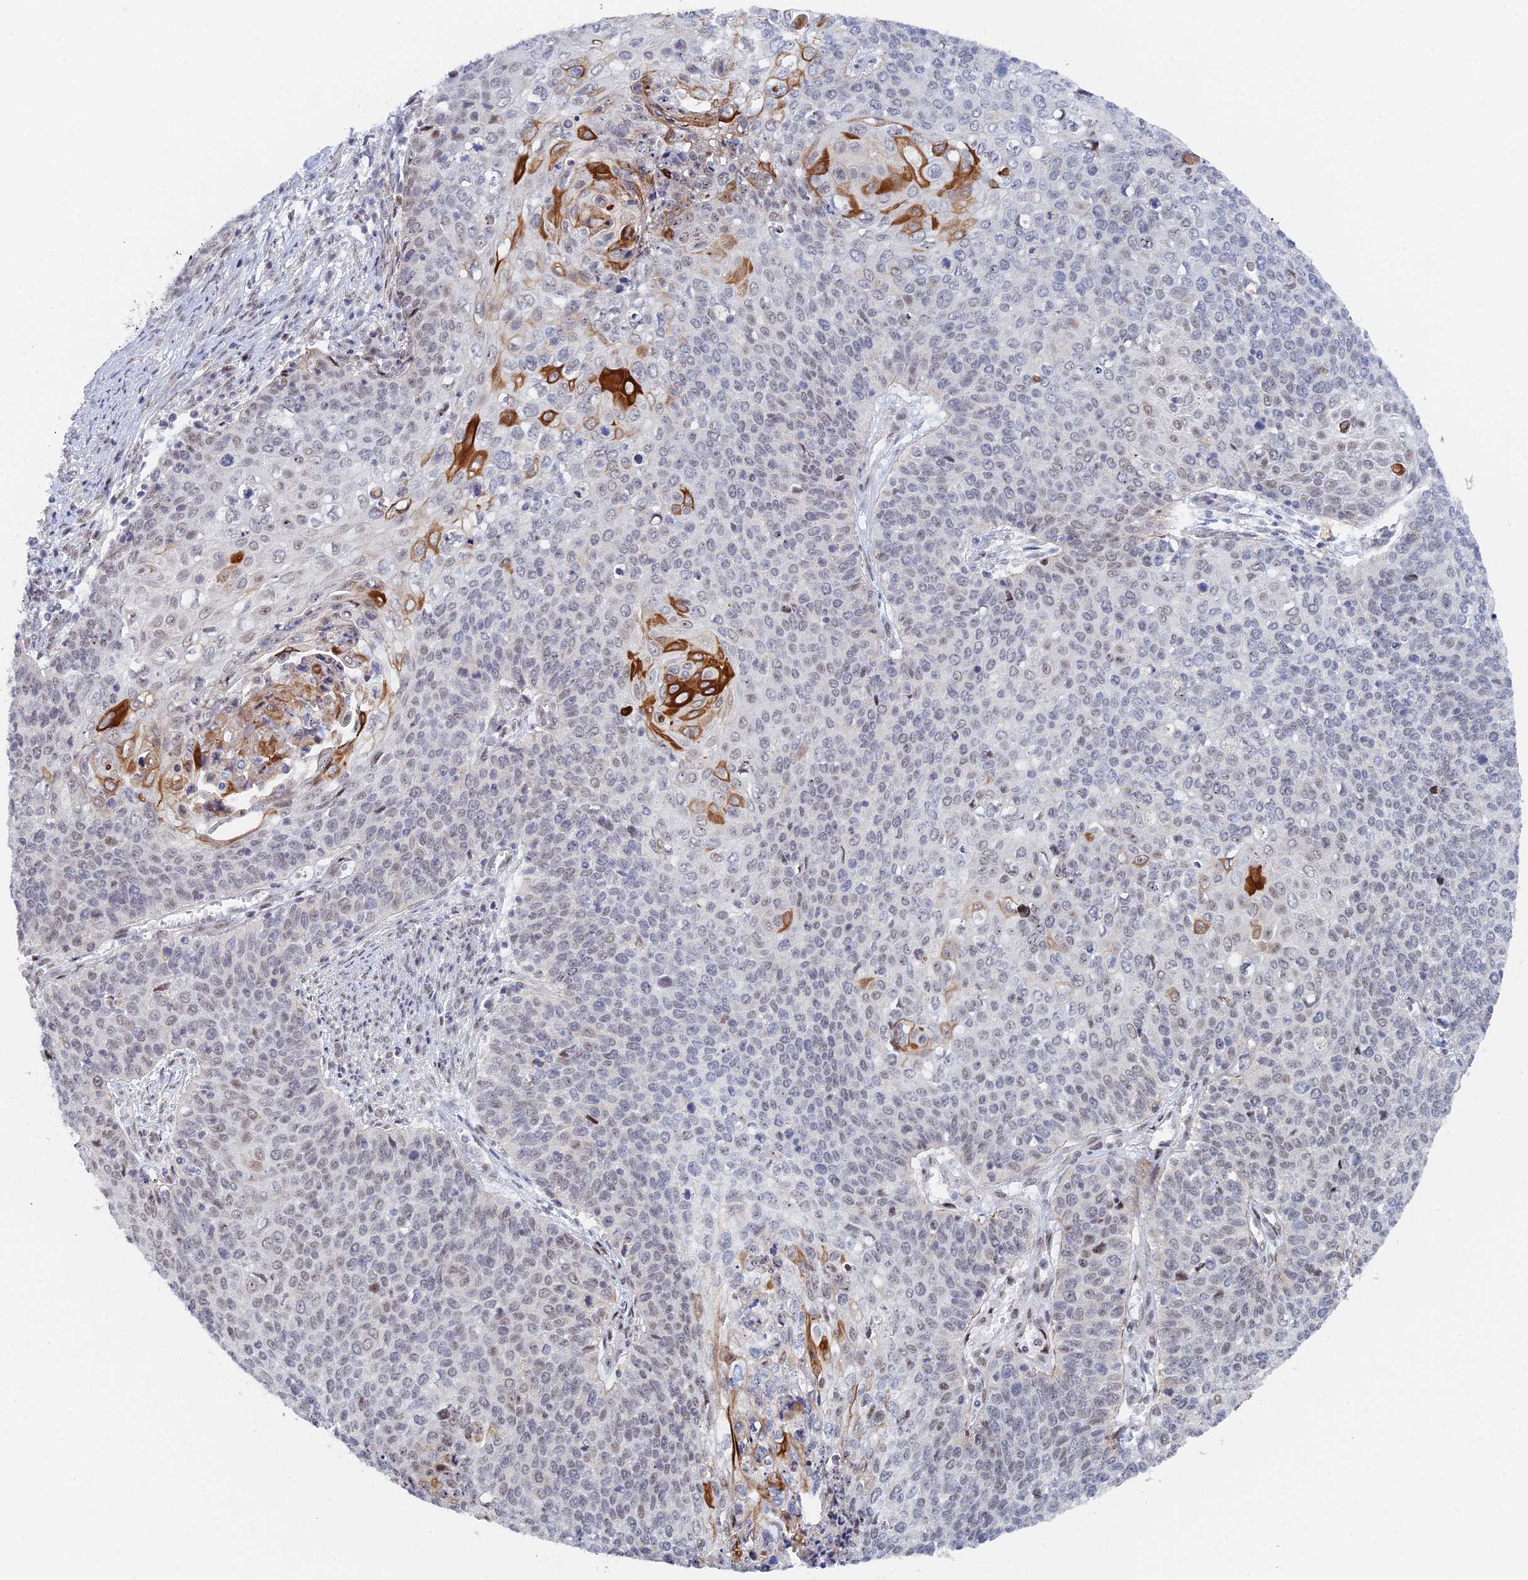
{"staining": {"intensity": "strong", "quantity": "<25%", "location": "cytoplasmic/membranous"}, "tissue": "cervical cancer", "cell_type": "Tumor cells", "image_type": "cancer", "snomed": [{"axis": "morphology", "description": "Squamous cell carcinoma, NOS"}, {"axis": "topography", "description": "Cervix"}], "caption": "The image displays a brown stain indicating the presence of a protein in the cytoplasmic/membranous of tumor cells in cervical cancer. (brown staining indicates protein expression, while blue staining denotes nuclei).", "gene": "GMNC", "patient": {"sex": "female", "age": 39}}